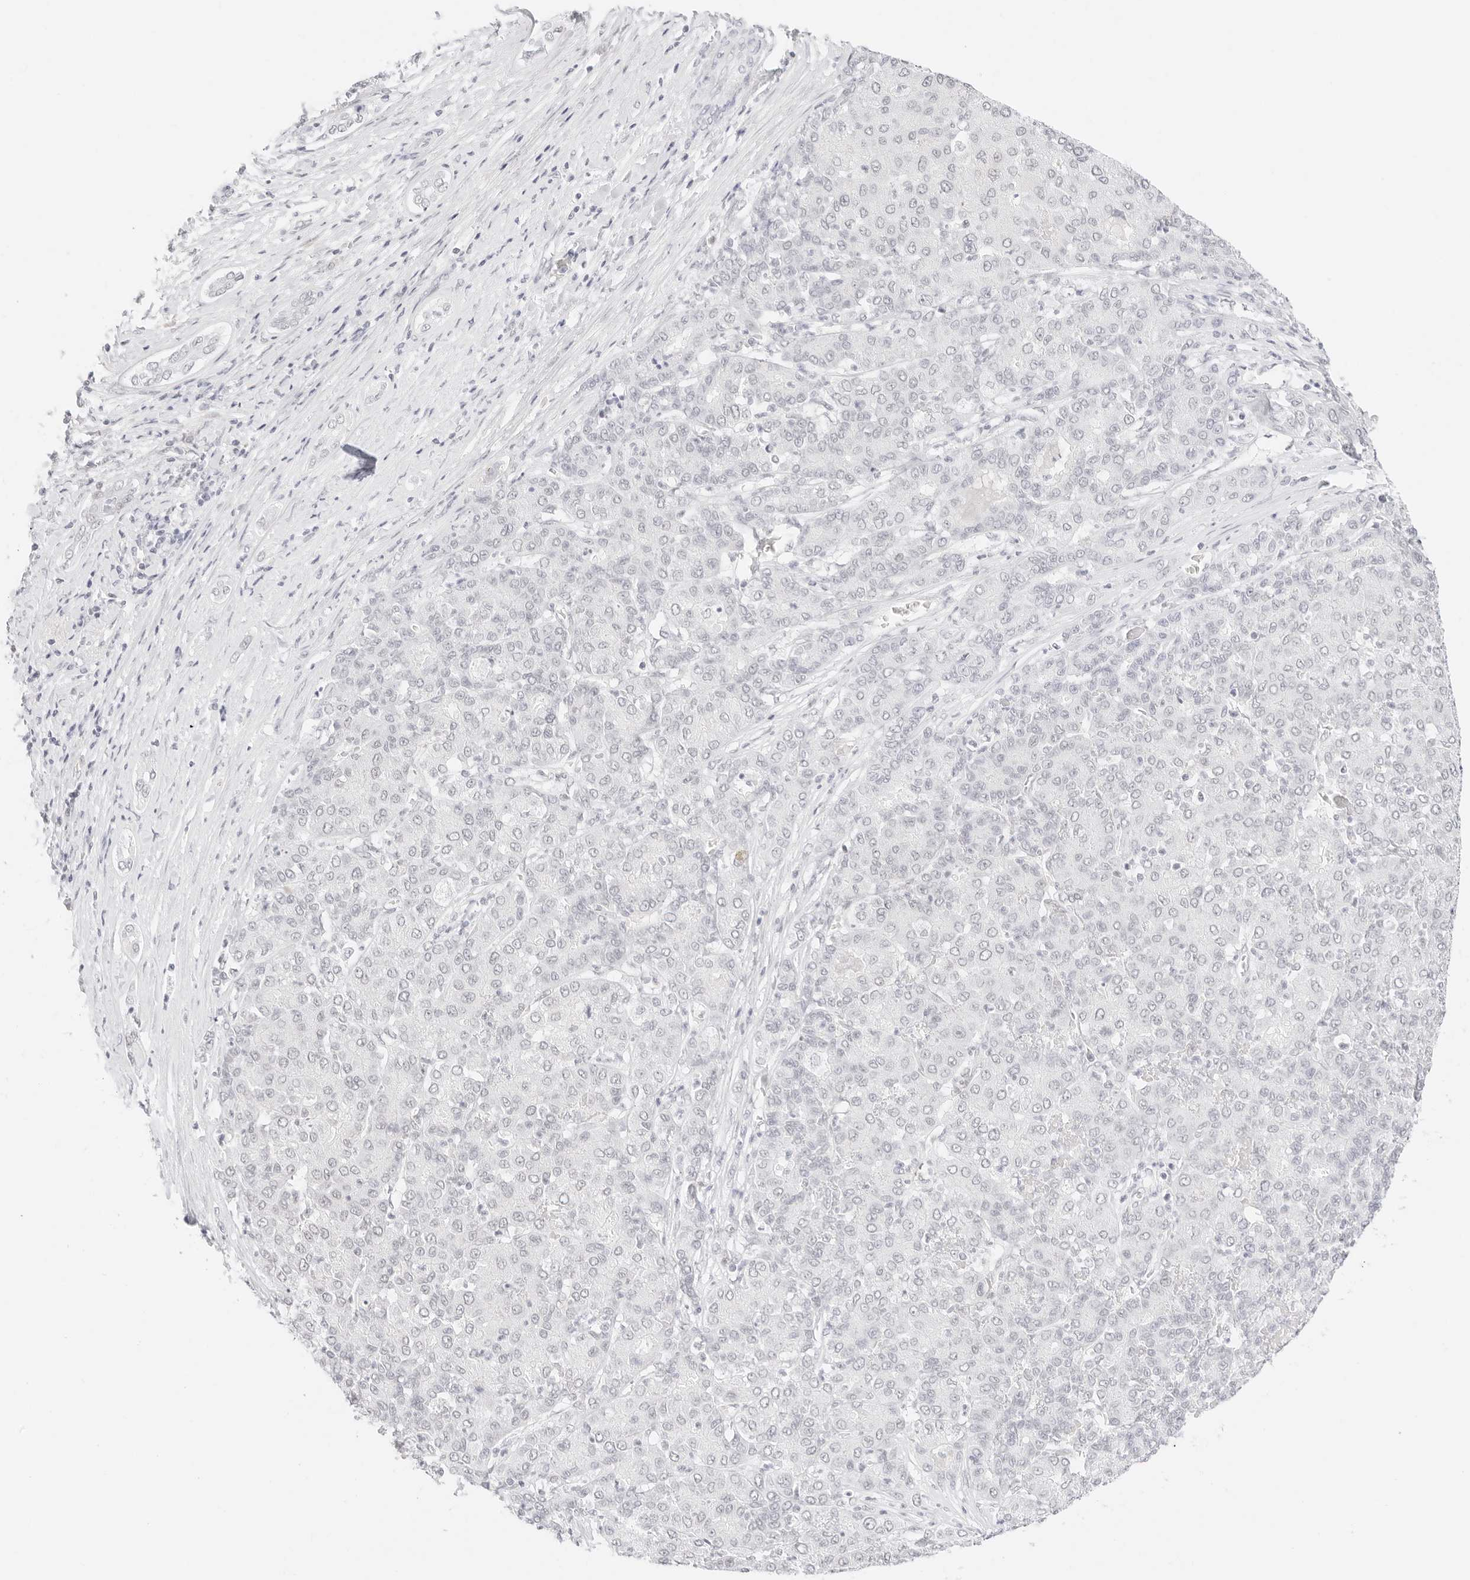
{"staining": {"intensity": "negative", "quantity": "none", "location": "none"}, "tissue": "liver cancer", "cell_type": "Tumor cells", "image_type": "cancer", "snomed": [{"axis": "morphology", "description": "Carcinoma, Hepatocellular, NOS"}, {"axis": "topography", "description": "Liver"}], "caption": "Immunohistochemical staining of hepatocellular carcinoma (liver) demonstrates no significant expression in tumor cells.", "gene": "ITGA6", "patient": {"sex": "male", "age": 65}}